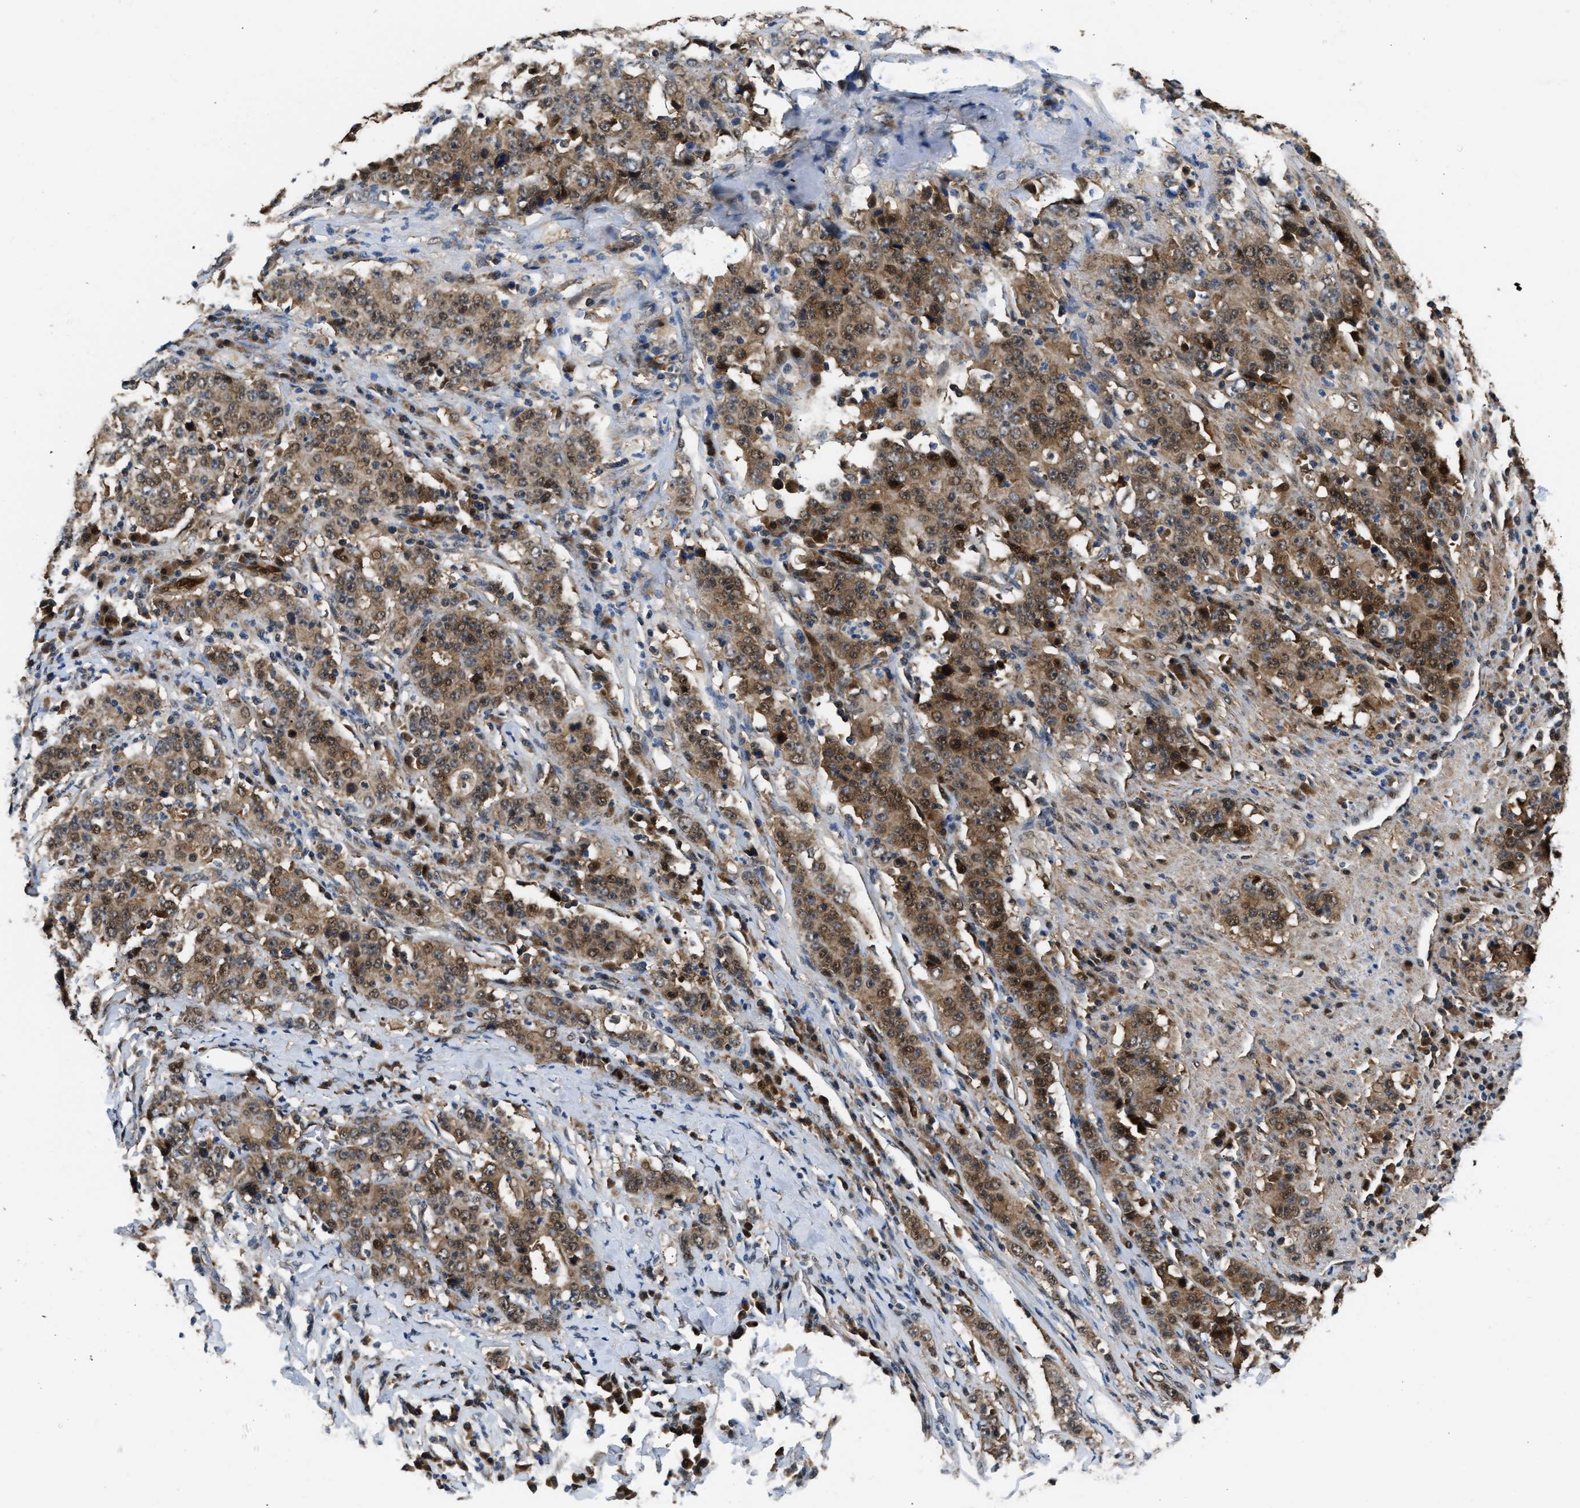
{"staining": {"intensity": "moderate", "quantity": ">75%", "location": "cytoplasmic/membranous"}, "tissue": "stomach cancer", "cell_type": "Tumor cells", "image_type": "cancer", "snomed": [{"axis": "morphology", "description": "Normal tissue, NOS"}, {"axis": "morphology", "description": "Adenocarcinoma, NOS"}, {"axis": "topography", "description": "Stomach, upper"}, {"axis": "topography", "description": "Stomach"}], "caption": "Moderate cytoplasmic/membranous staining is present in about >75% of tumor cells in stomach cancer. The protein of interest is stained brown, and the nuclei are stained in blue (DAB IHC with brightfield microscopy, high magnification).", "gene": "PPA1", "patient": {"sex": "male", "age": 59}}